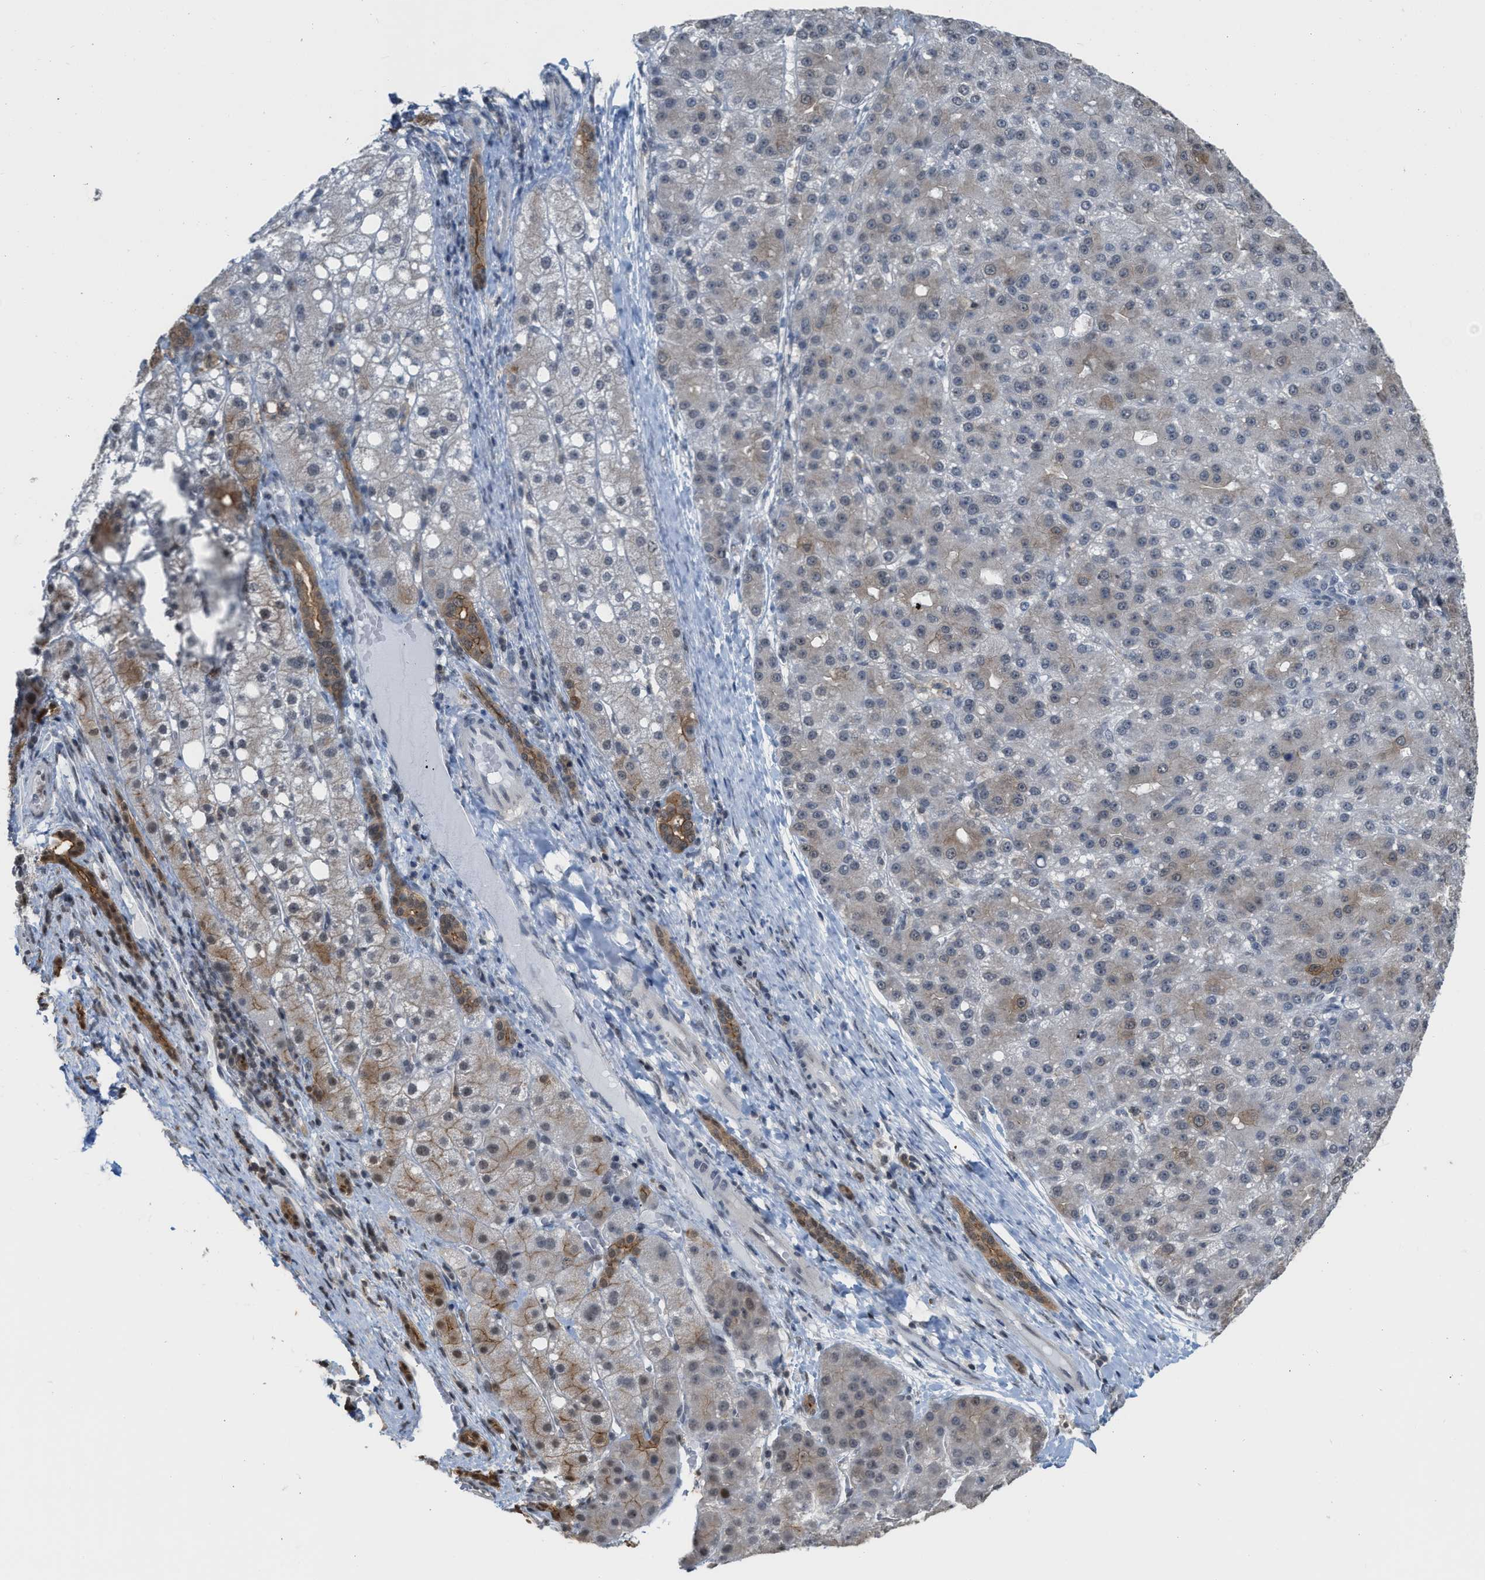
{"staining": {"intensity": "weak", "quantity": ">75%", "location": "cytoplasmic/membranous"}, "tissue": "liver cancer", "cell_type": "Tumor cells", "image_type": "cancer", "snomed": [{"axis": "morphology", "description": "Carcinoma, Hepatocellular, NOS"}, {"axis": "topography", "description": "Liver"}], "caption": "DAB (3,3'-diaminobenzidine) immunohistochemical staining of human liver hepatocellular carcinoma demonstrates weak cytoplasmic/membranous protein staining in about >75% of tumor cells.", "gene": "BAIAP2L1", "patient": {"sex": "male", "age": 67}}